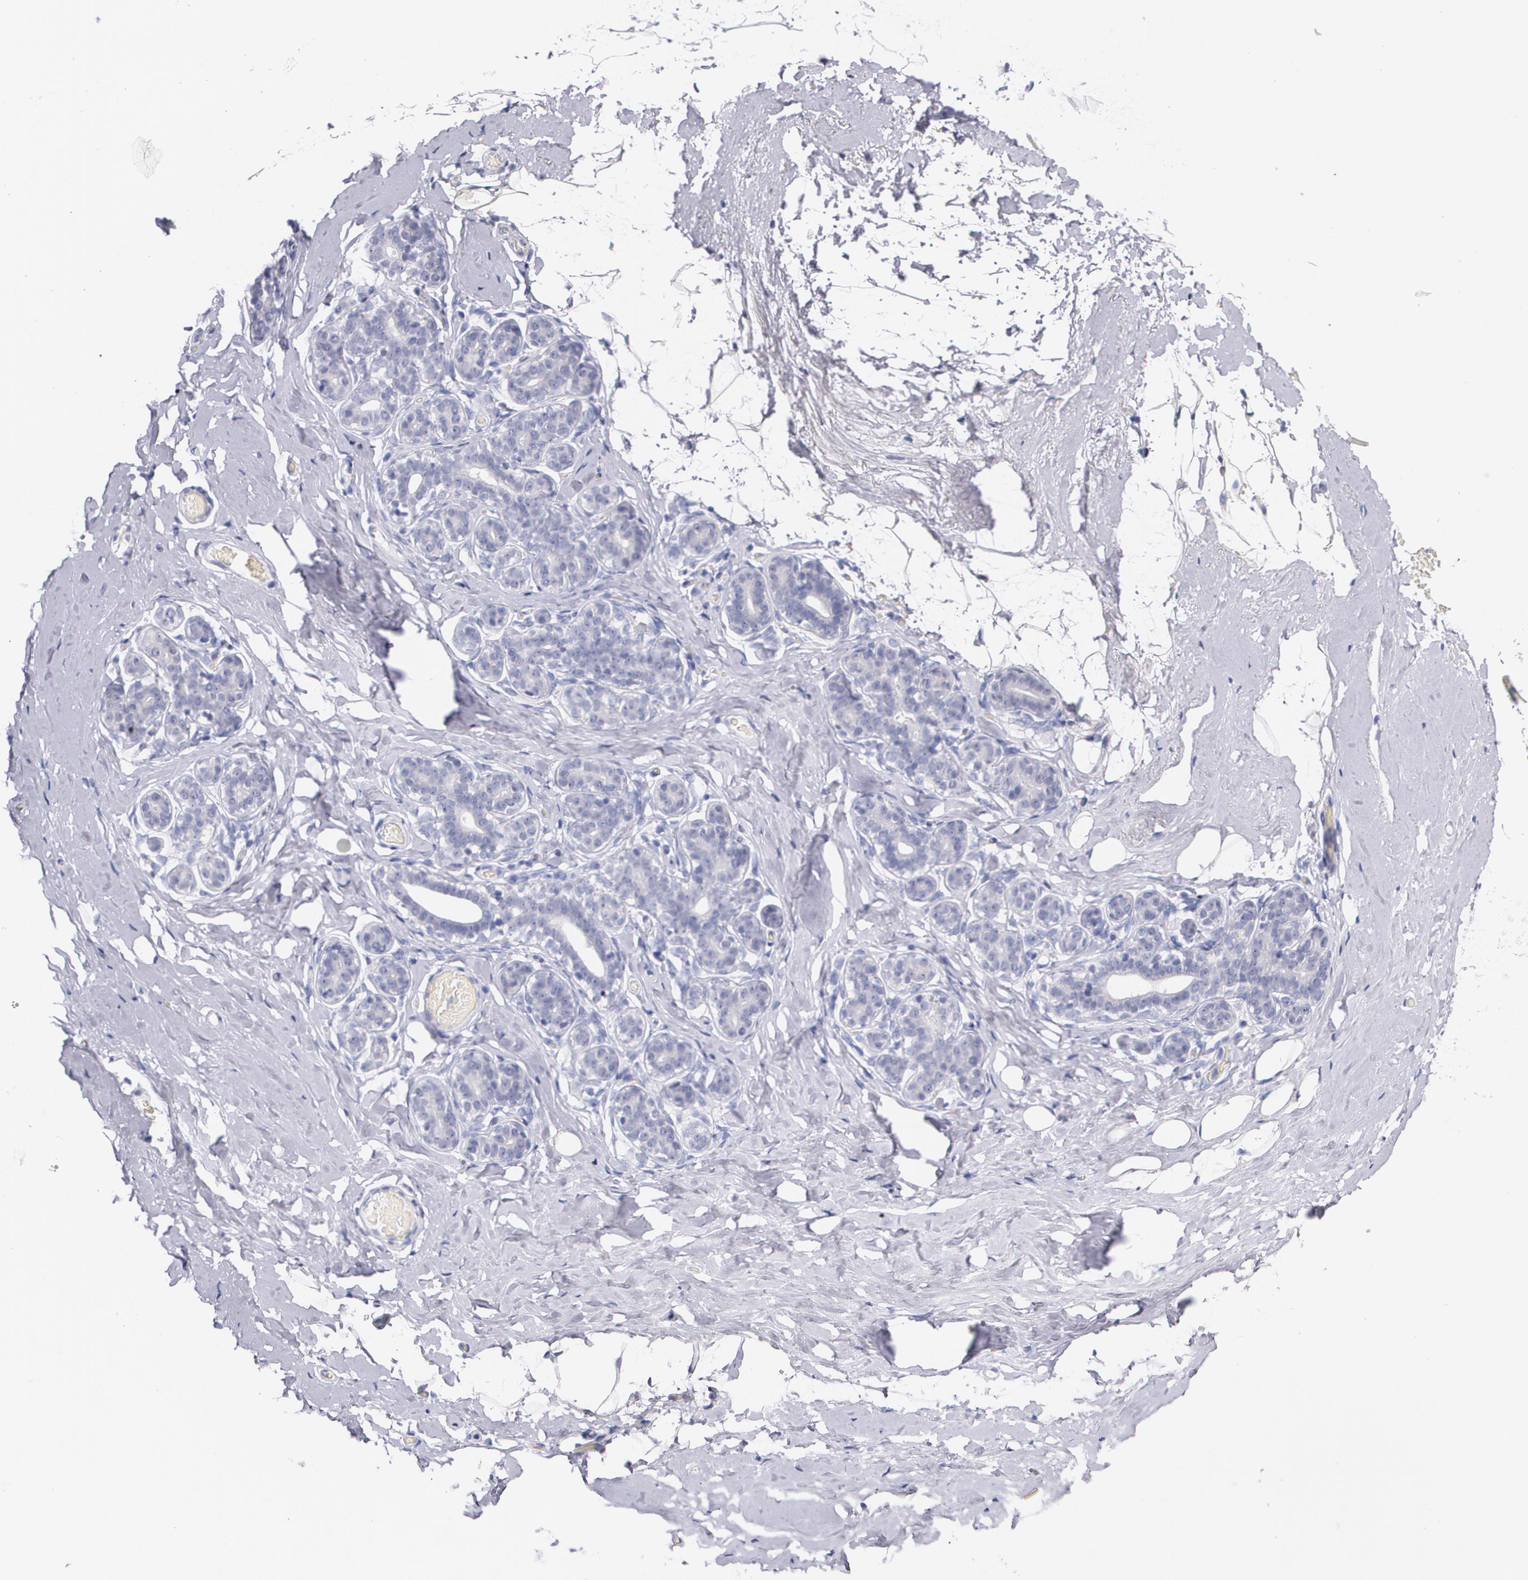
{"staining": {"intensity": "negative", "quantity": "none", "location": "none"}, "tissue": "breast", "cell_type": "Adipocytes", "image_type": "normal", "snomed": [{"axis": "morphology", "description": "Normal tissue, NOS"}, {"axis": "topography", "description": "Breast"}, {"axis": "topography", "description": "Soft tissue"}], "caption": "Breast was stained to show a protein in brown. There is no significant staining in adipocytes. Brightfield microscopy of immunohistochemistry stained with DAB (brown) and hematoxylin (blue), captured at high magnification.", "gene": "HMMR", "patient": {"sex": "female", "age": 75}}